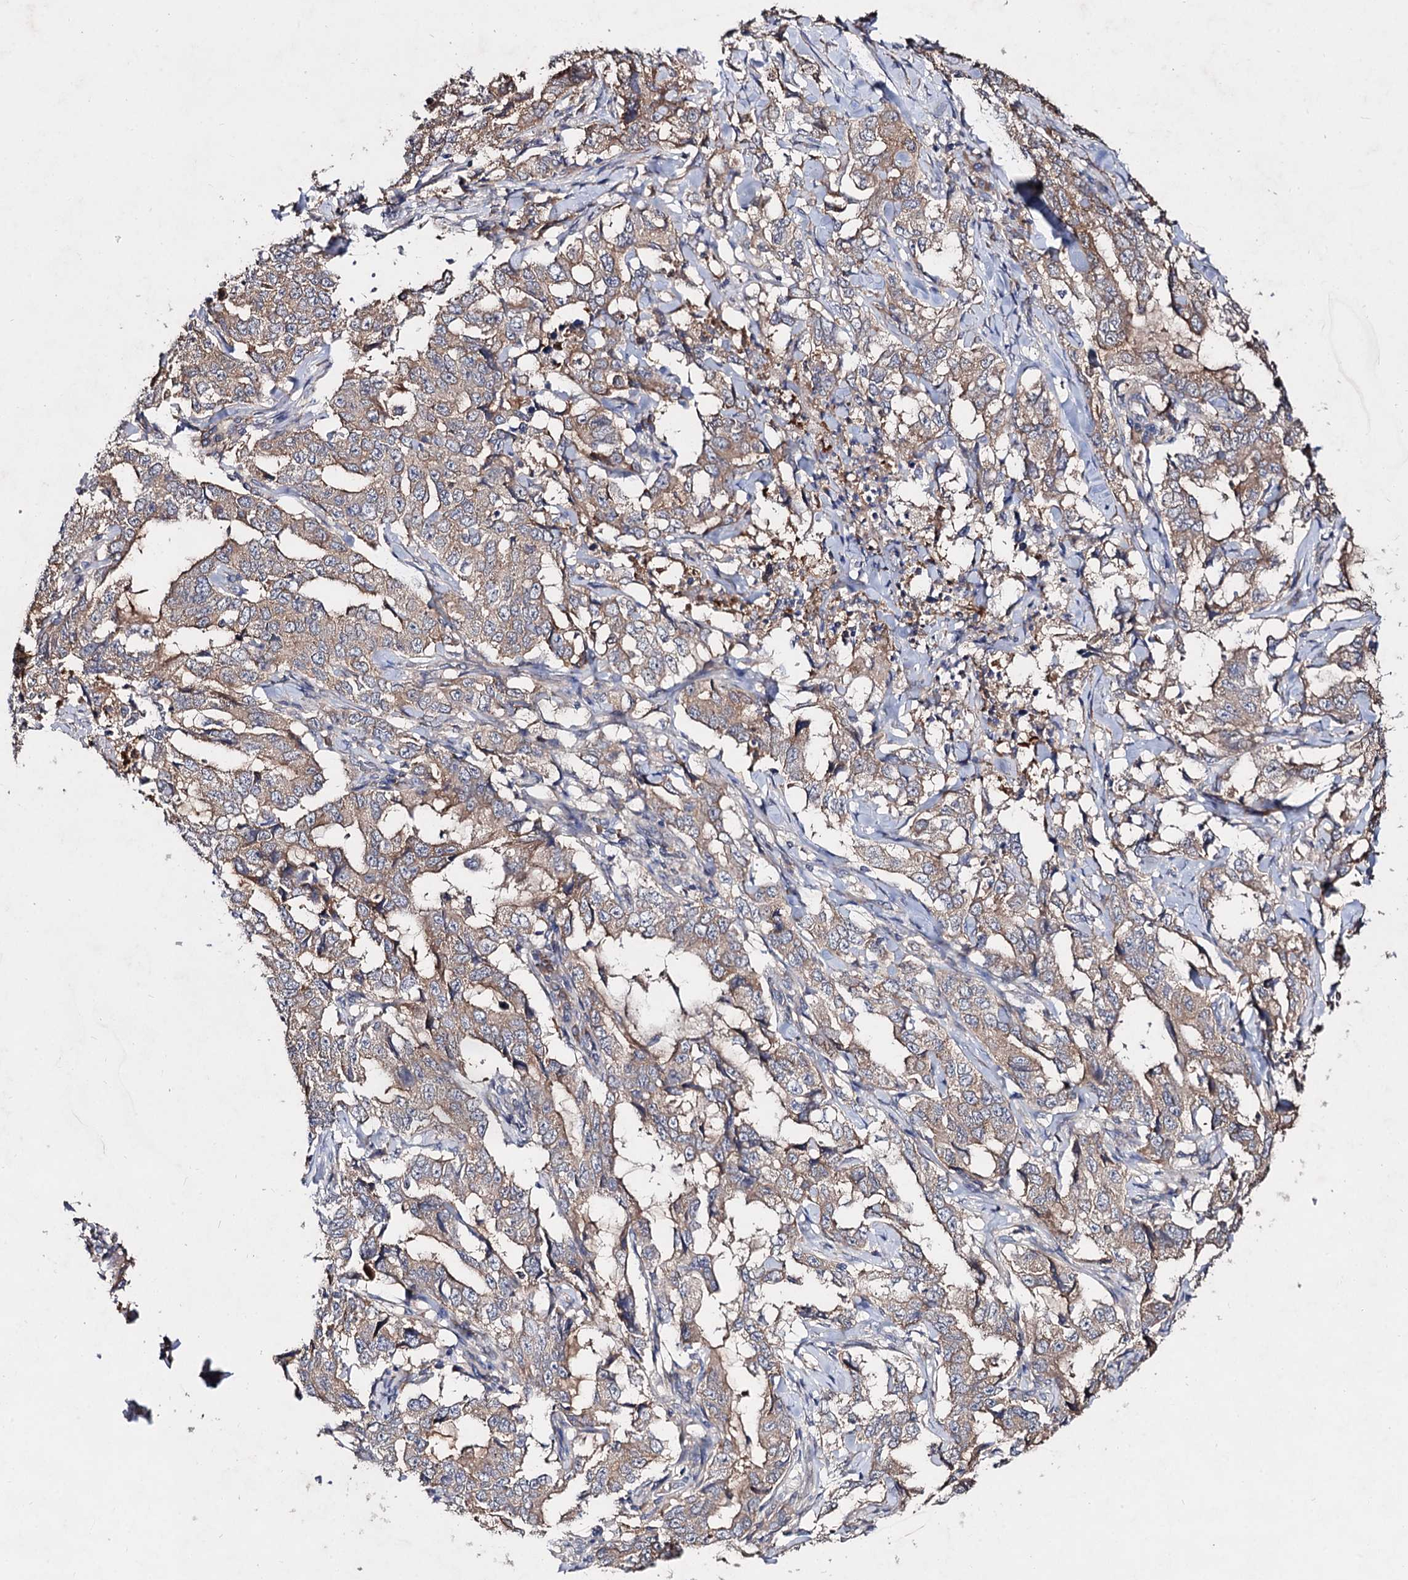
{"staining": {"intensity": "moderate", "quantity": ">75%", "location": "cytoplasmic/membranous"}, "tissue": "lung cancer", "cell_type": "Tumor cells", "image_type": "cancer", "snomed": [{"axis": "morphology", "description": "Adenocarcinoma, NOS"}, {"axis": "topography", "description": "Lung"}], "caption": "An immunohistochemistry image of tumor tissue is shown. Protein staining in brown highlights moderate cytoplasmic/membranous positivity in adenocarcinoma (lung) within tumor cells.", "gene": "ARFIP2", "patient": {"sex": "female", "age": 51}}